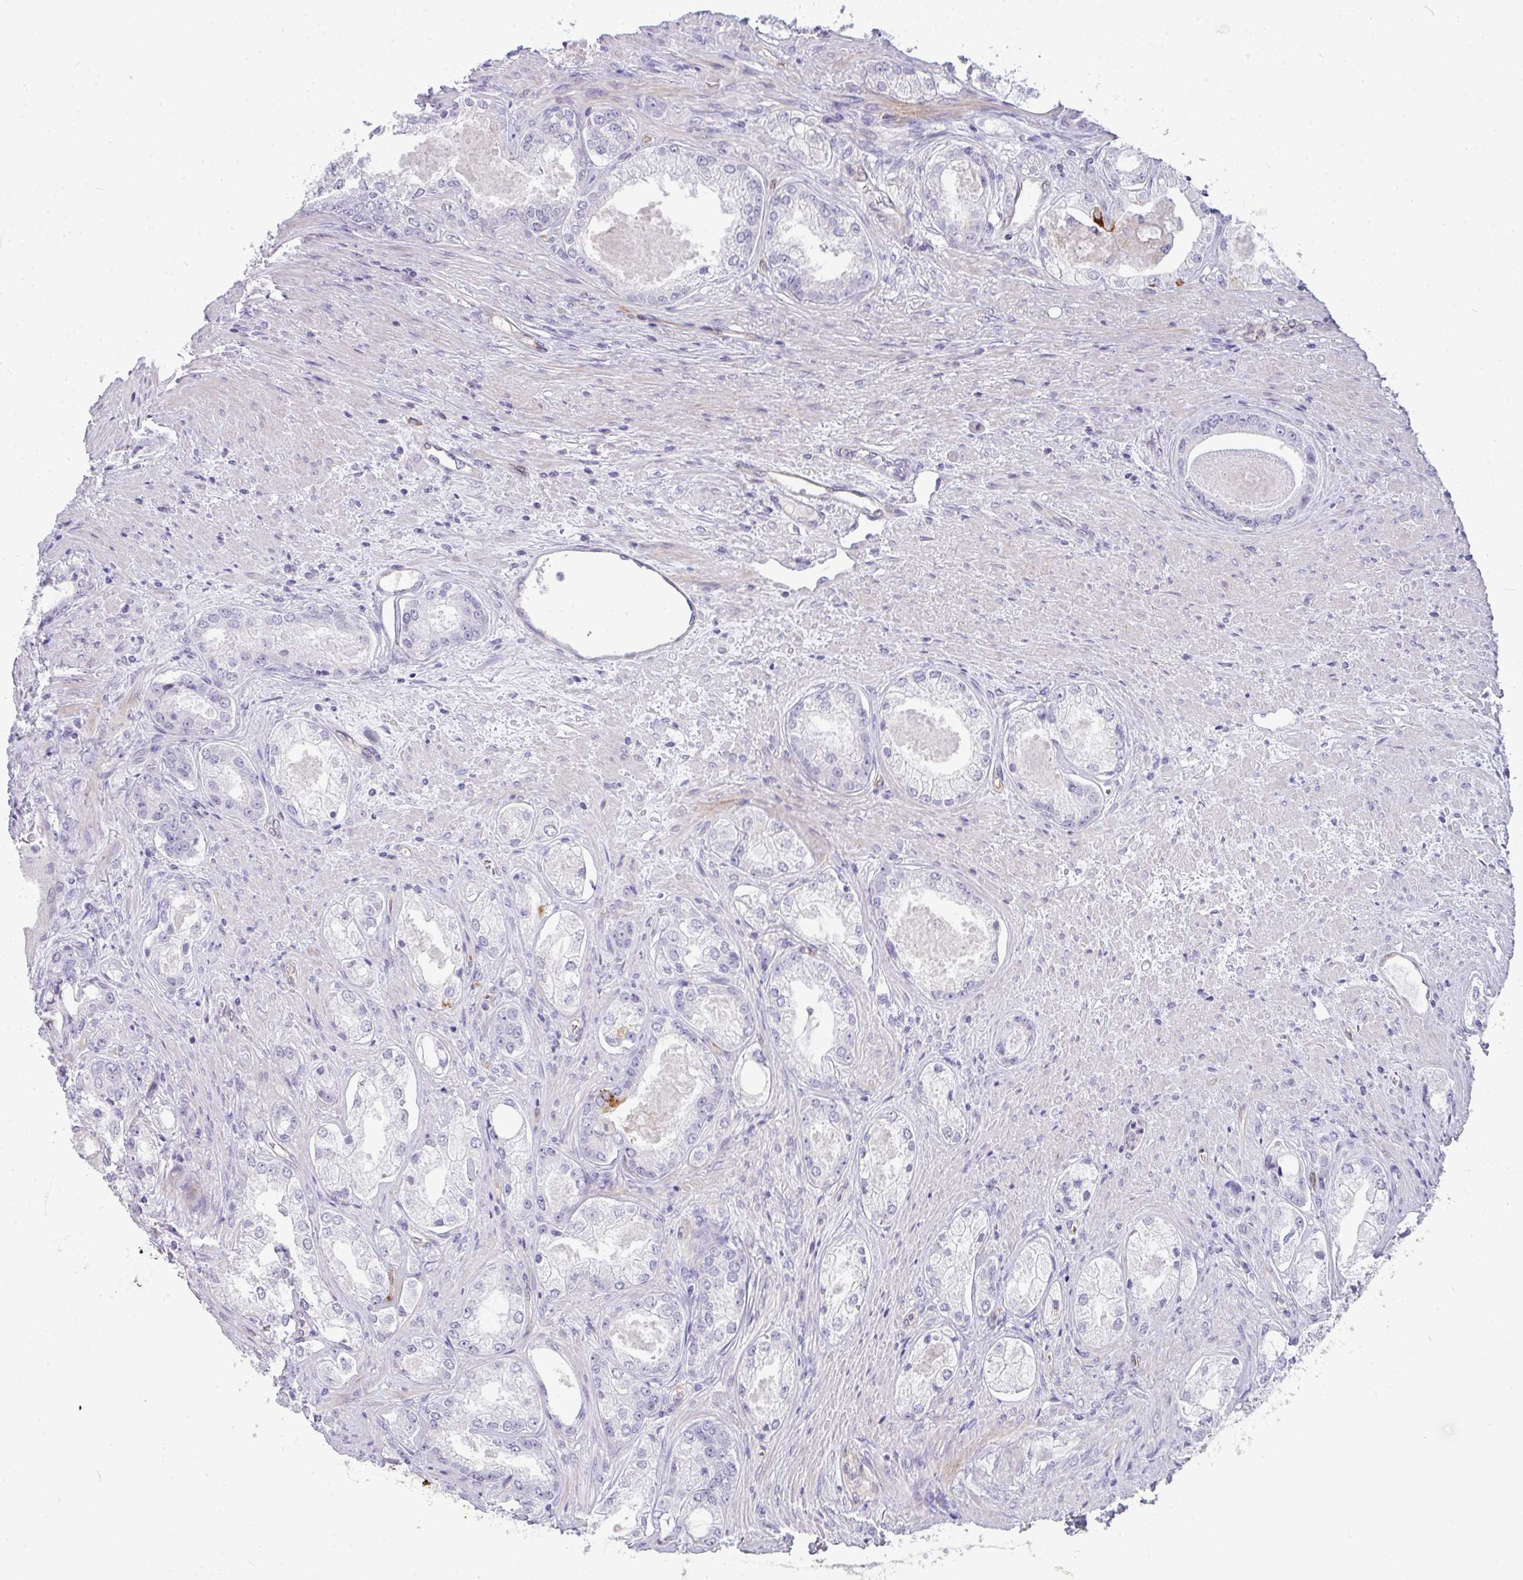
{"staining": {"intensity": "negative", "quantity": "none", "location": "none"}, "tissue": "prostate cancer", "cell_type": "Tumor cells", "image_type": "cancer", "snomed": [{"axis": "morphology", "description": "Adenocarcinoma, Low grade"}, {"axis": "topography", "description": "Prostate"}], "caption": "DAB immunohistochemical staining of human prostate cancer reveals no significant positivity in tumor cells. (Immunohistochemistry, brightfield microscopy, high magnification).", "gene": "LIPE", "patient": {"sex": "male", "age": 68}}